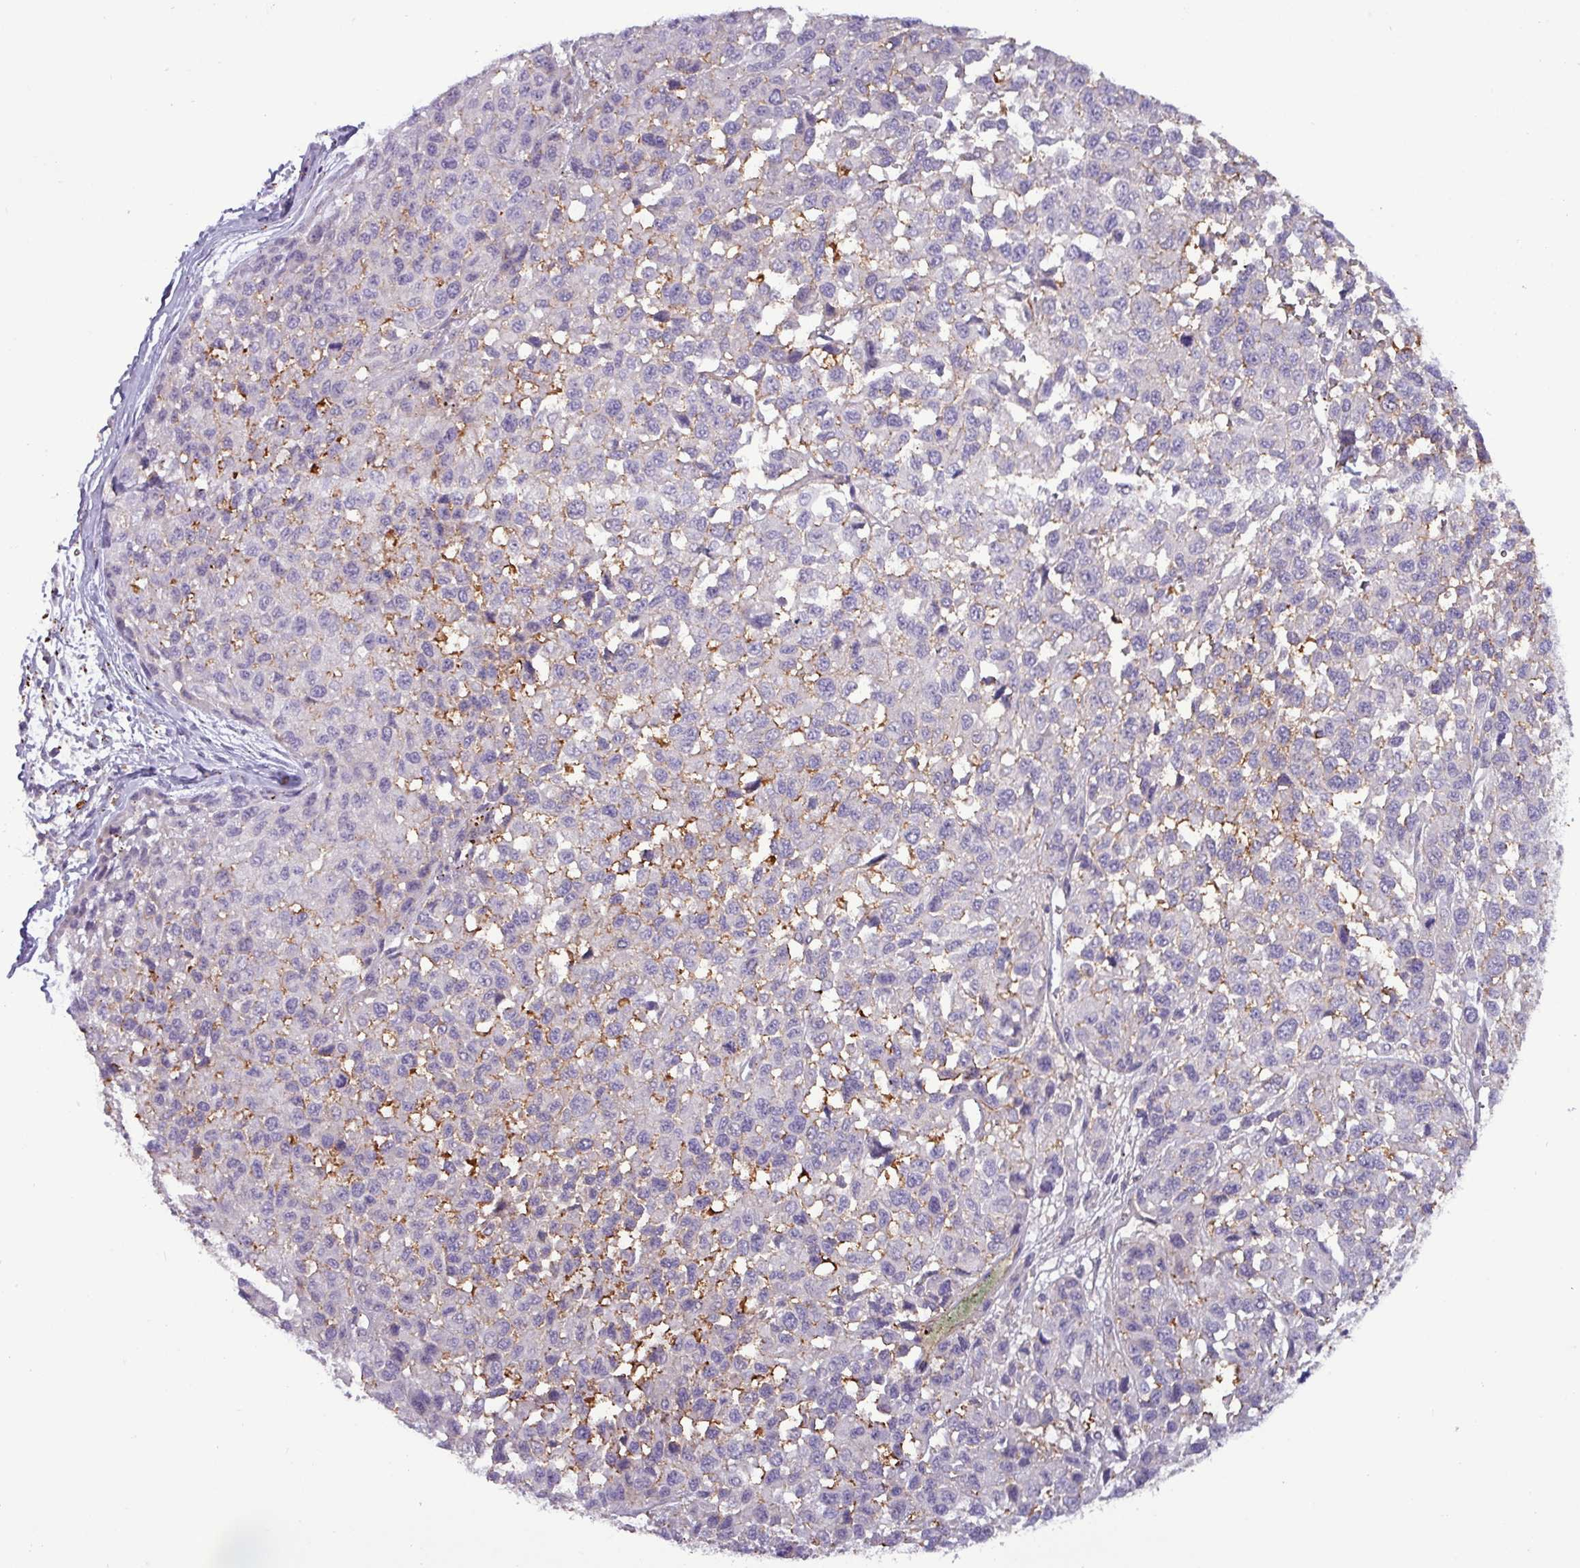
{"staining": {"intensity": "moderate", "quantity": "<25%", "location": "cytoplasmic/membranous"}, "tissue": "melanoma", "cell_type": "Tumor cells", "image_type": "cancer", "snomed": [{"axis": "morphology", "description": "Malignant melanoma, NOS"}, {"axis": "topography", "description": "Skin"}], "caption": "Moderate cytoplasmic/membranous positivity is appreciated in approximately <25% of tumor cells in melanoma.", "gene": "PLIN2", "patient": {"sex": "male", "age": 62}}